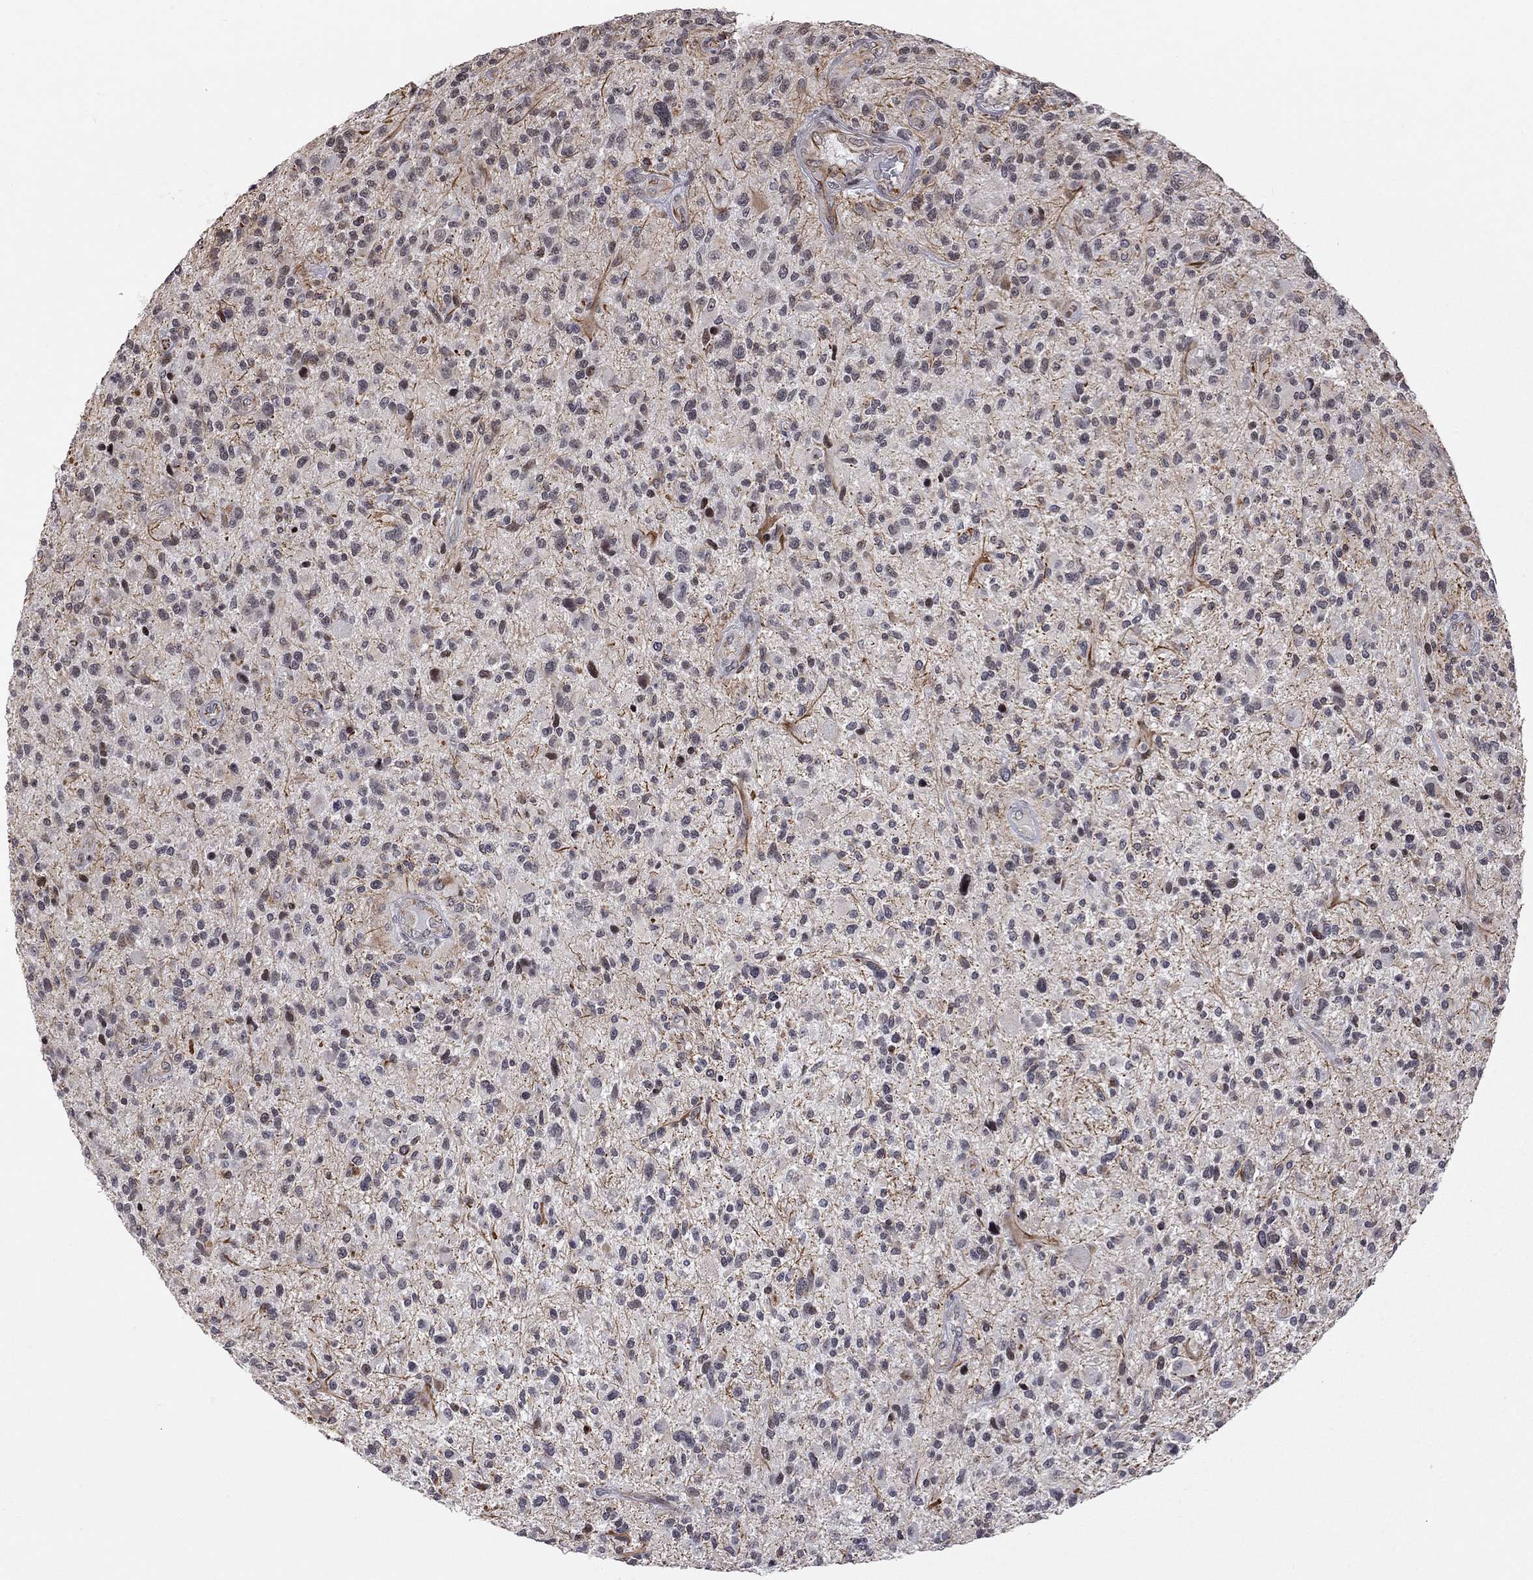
{"staining": {"intensity": "negative", "quantity": "none", "location": "none"}, "tissue": "glioma", "cell_type": "Tumor cells", "image_type": "cancer", "snomed": [{"axis": "morphology", "description": "Glioma, malignant, High grade"}, {"axis": "topography", "description": "Brain"}], "caption": "This is an IHC histopathology image of malignant glioma (high-grade). There is no expression in tumor cells.", "gene": "MTNR1B", "patient": {"sex": "male", "age": 47}}